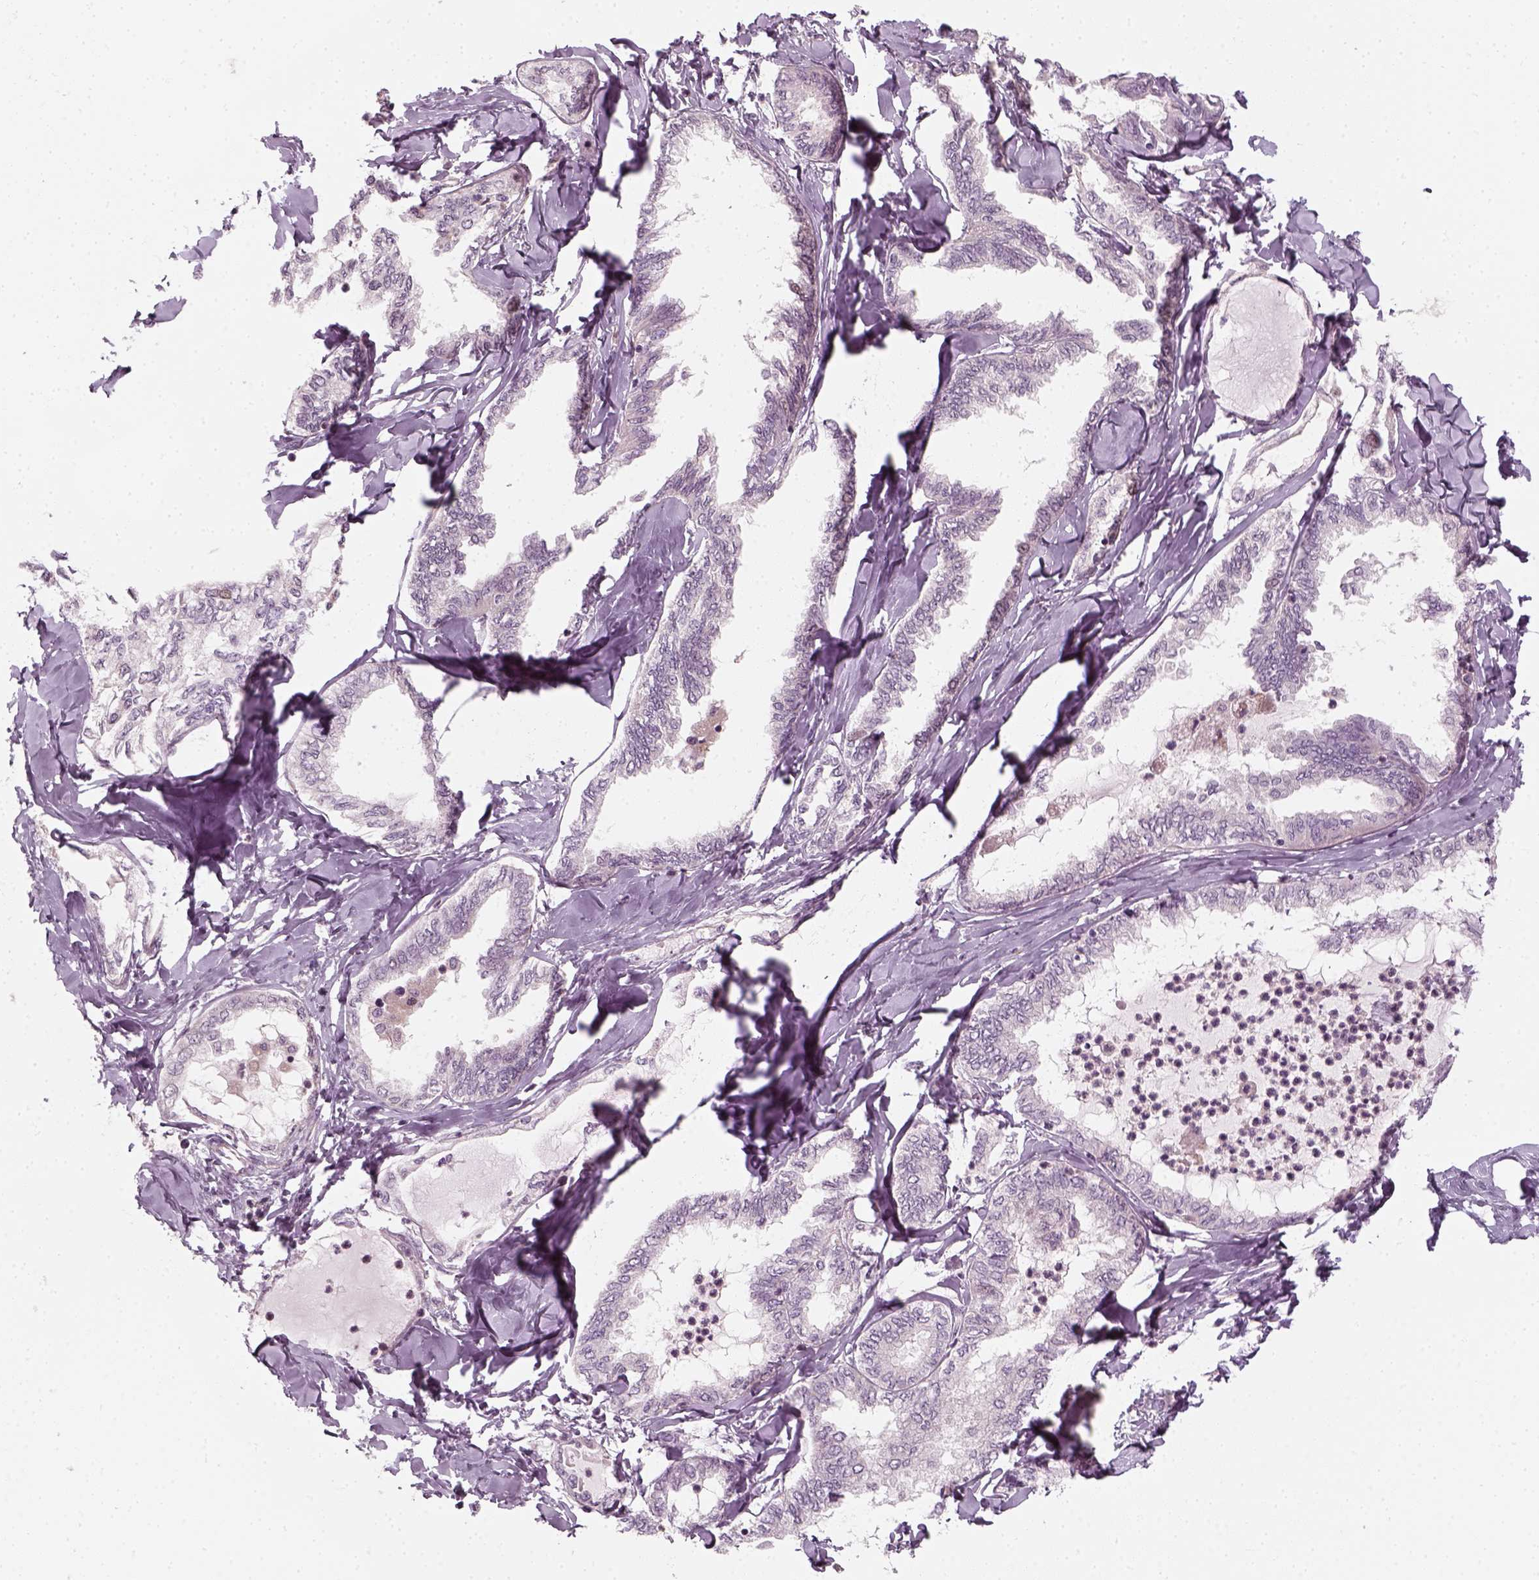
{"staining": {"intensity": "negative", "quantity": "none", "location": "none"}, "tissue": "ovarian cancer", "cell_type": "Tumor cells", "image_type": "cancer", "snomed": [{"axis": "morphology", "description": "Carcinoma, endometroid"}, {"axis": "topography", "description": "Ovary"}], "caption": "Immunohistochemistry (IHC) histopathology image of neoplastic tissue: ovarian endometroid carcinoma stained with DAB exhibits no significant protein expression in tumor cells.", "gene": "DNASE1L1", "patient": {"sex": "female", "age": 70}}